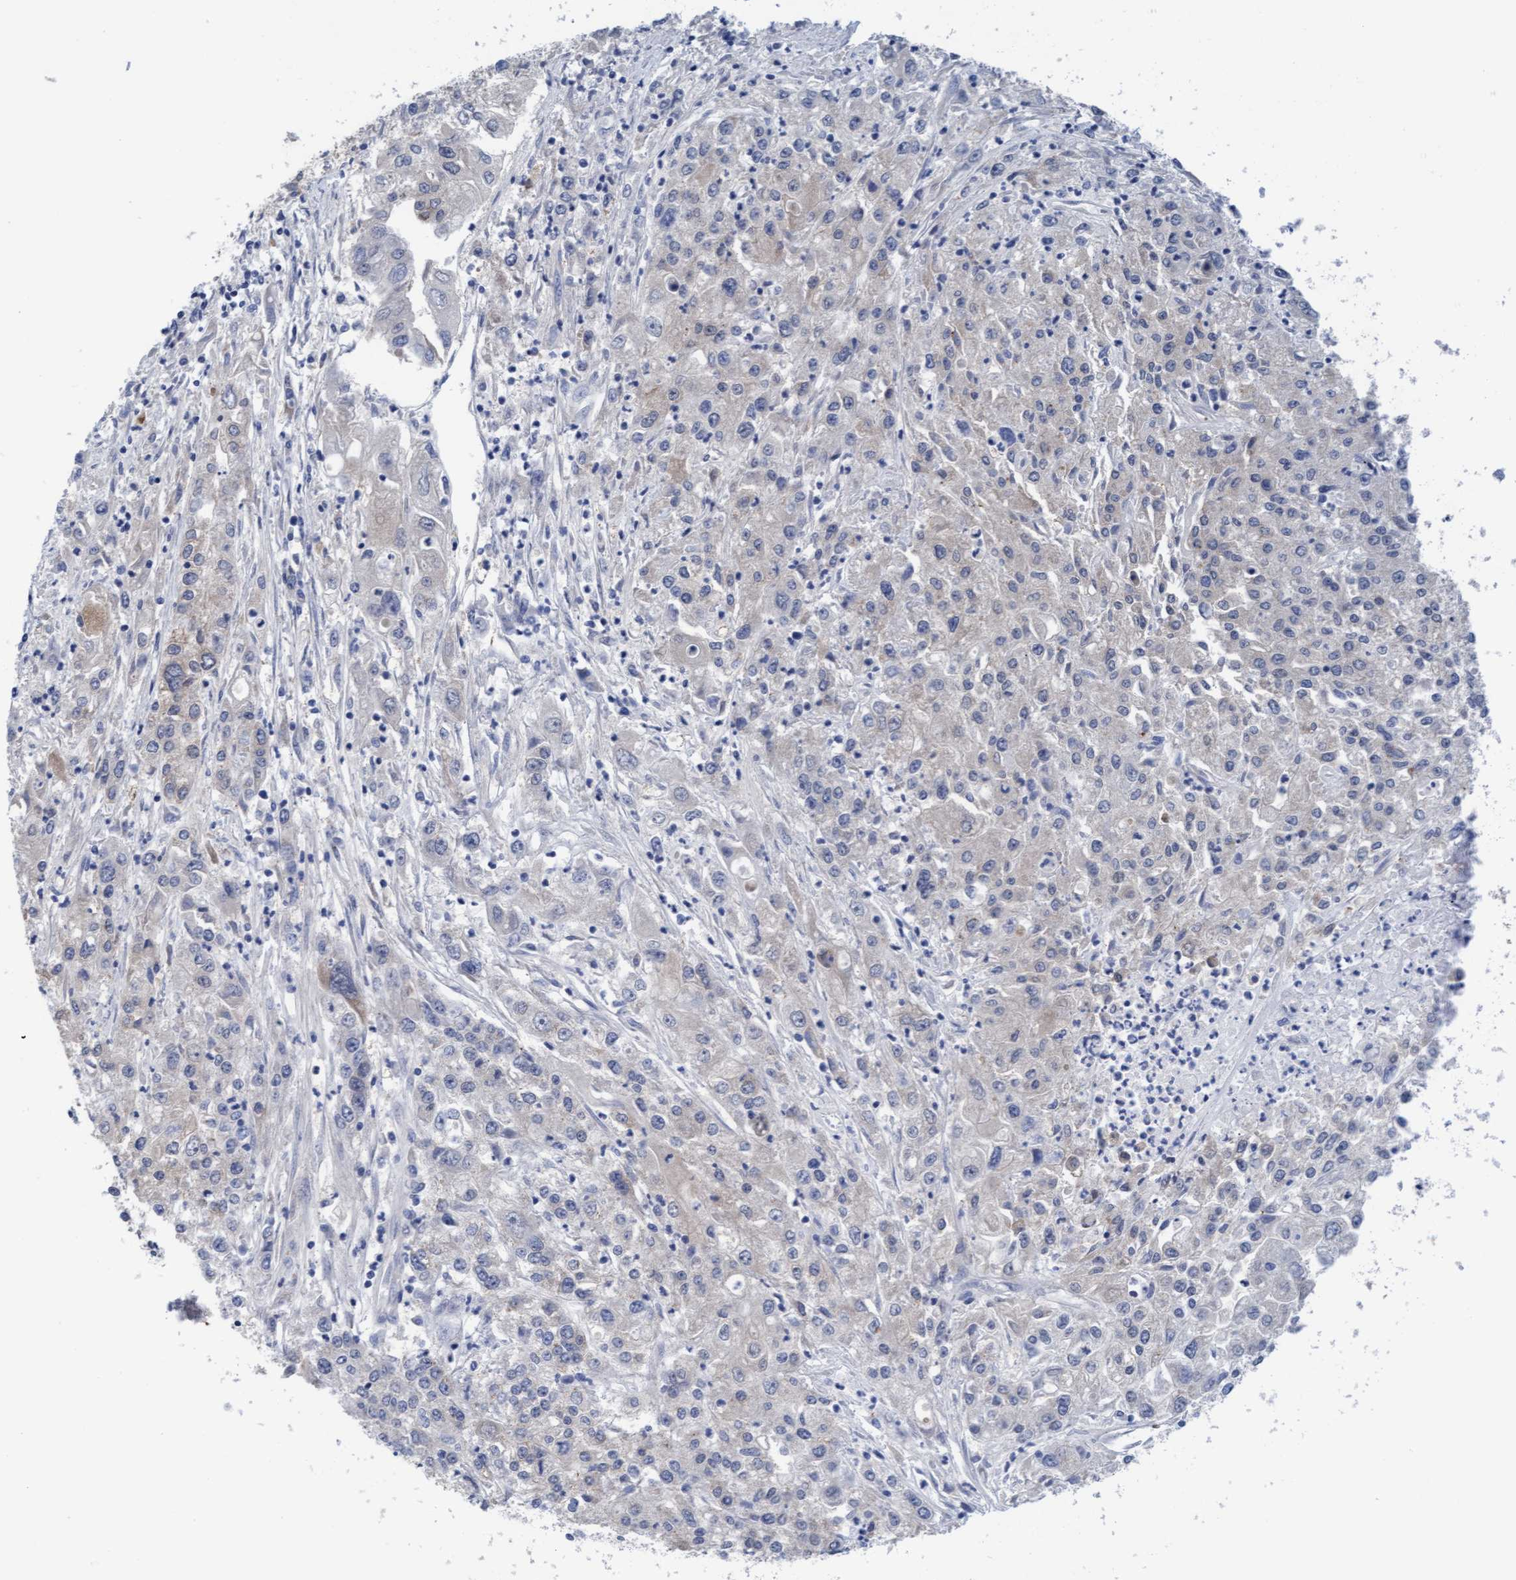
{"staining": {"intensity": "negative", "quantity": "none", "location": "none"}, "tissue": "endometrial cancer", "cell_type": "Tumor cells", "image_type": "cancer", "snomed": [{"axis": "morphology", "description": "Adenocarcinoma, NOS"}, {"axis": "topography", "description": "Endometrium"}], "caption": "Tumor cells are negative for protein expression in human endometrial cancer.", "gene": "PLCD1", "patient": {"sex": "female", "age": 49}}